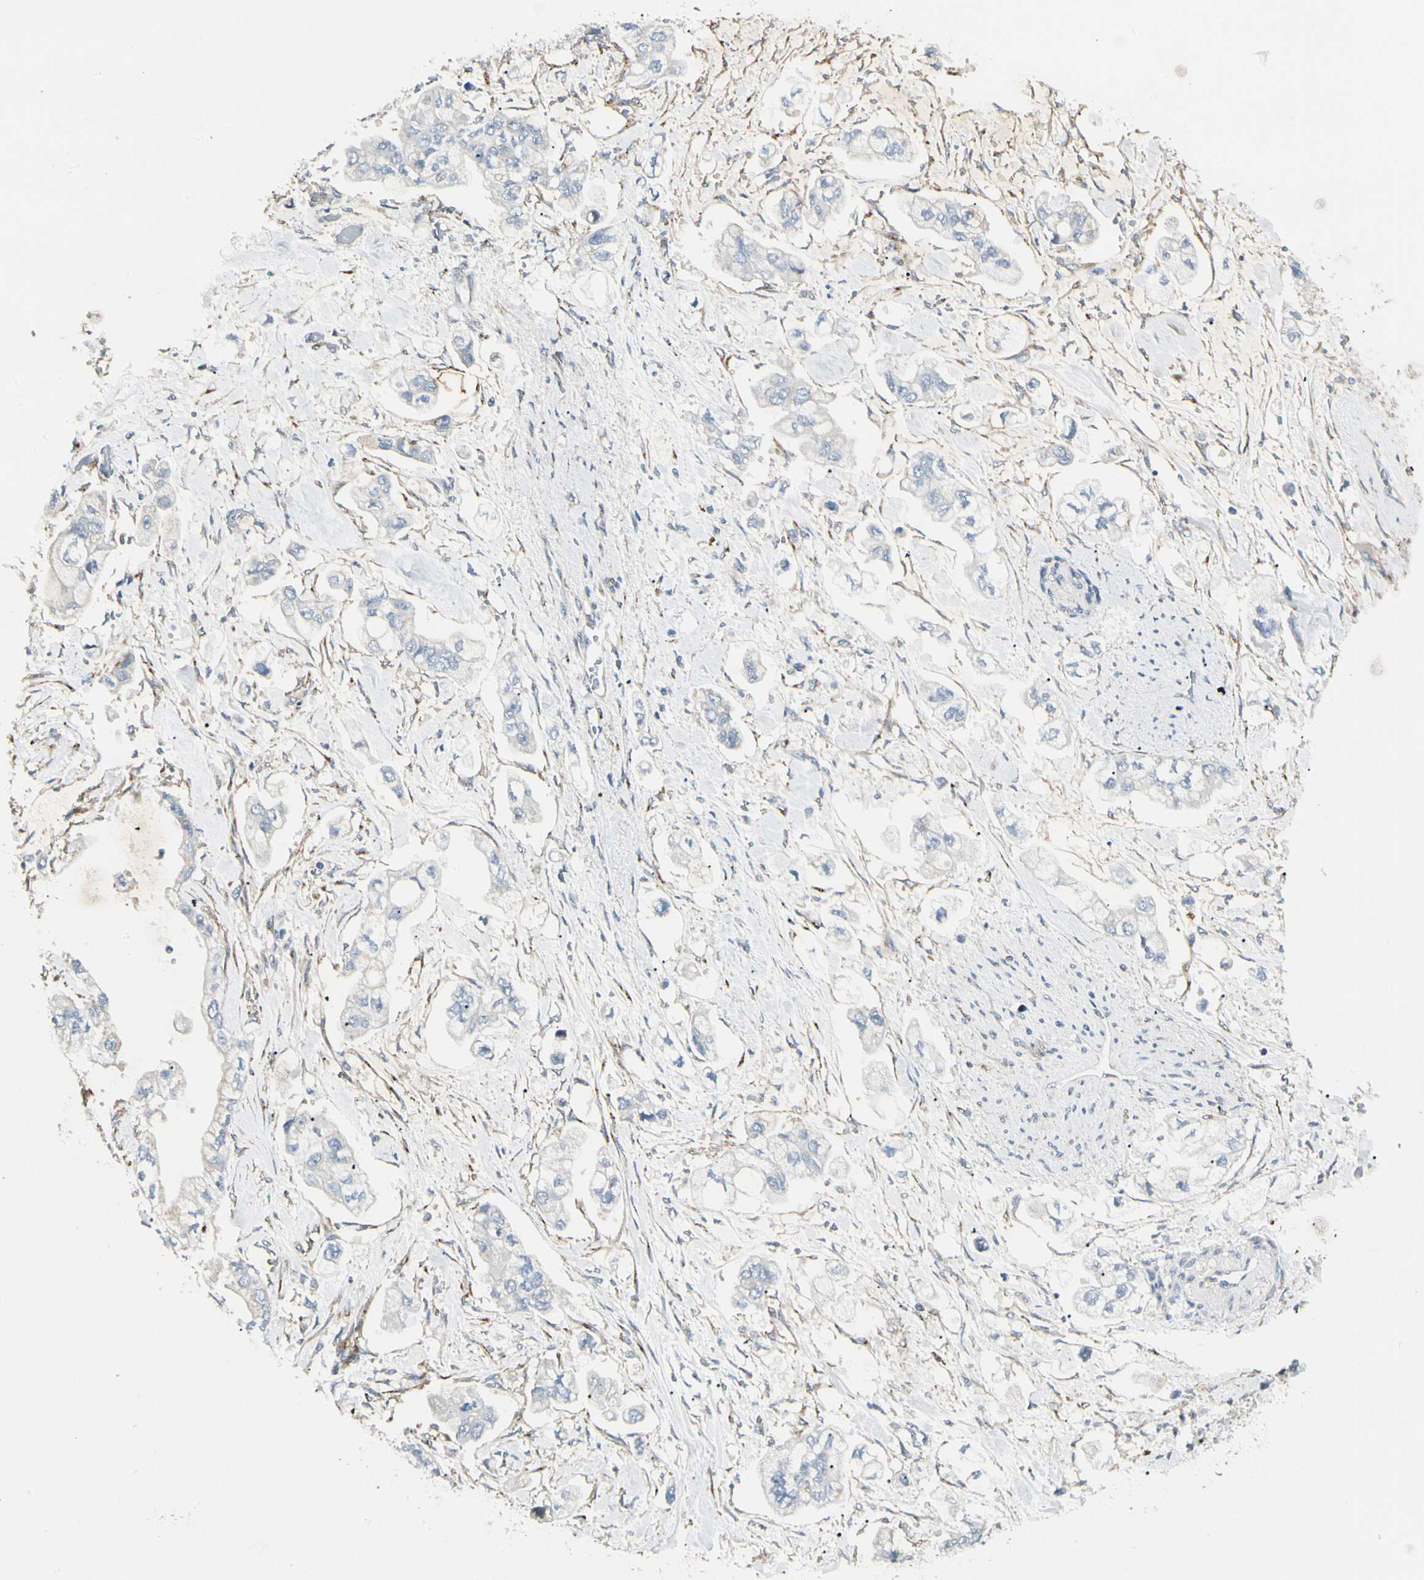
{"staining": {"intensity": "negative", "quantity": "none", "location": "none"}, "tissue": "stomach cancer", "cell_type": "Tumor cells", "image_type": "cancer", "snomed": [{"axis": "morphology", "description": "Adenocarcinoma, NOS"}, {"axis": "topography", "description": "Stomach"}], "caption": "Protein analysis of stomach cancer exhibits no significant expression in tumor cells. (Immunohistochemistry, brightfield microscopy, high magnification).", "gene": "ABCA3", "patient": {"sex": "male", "age": 62}}